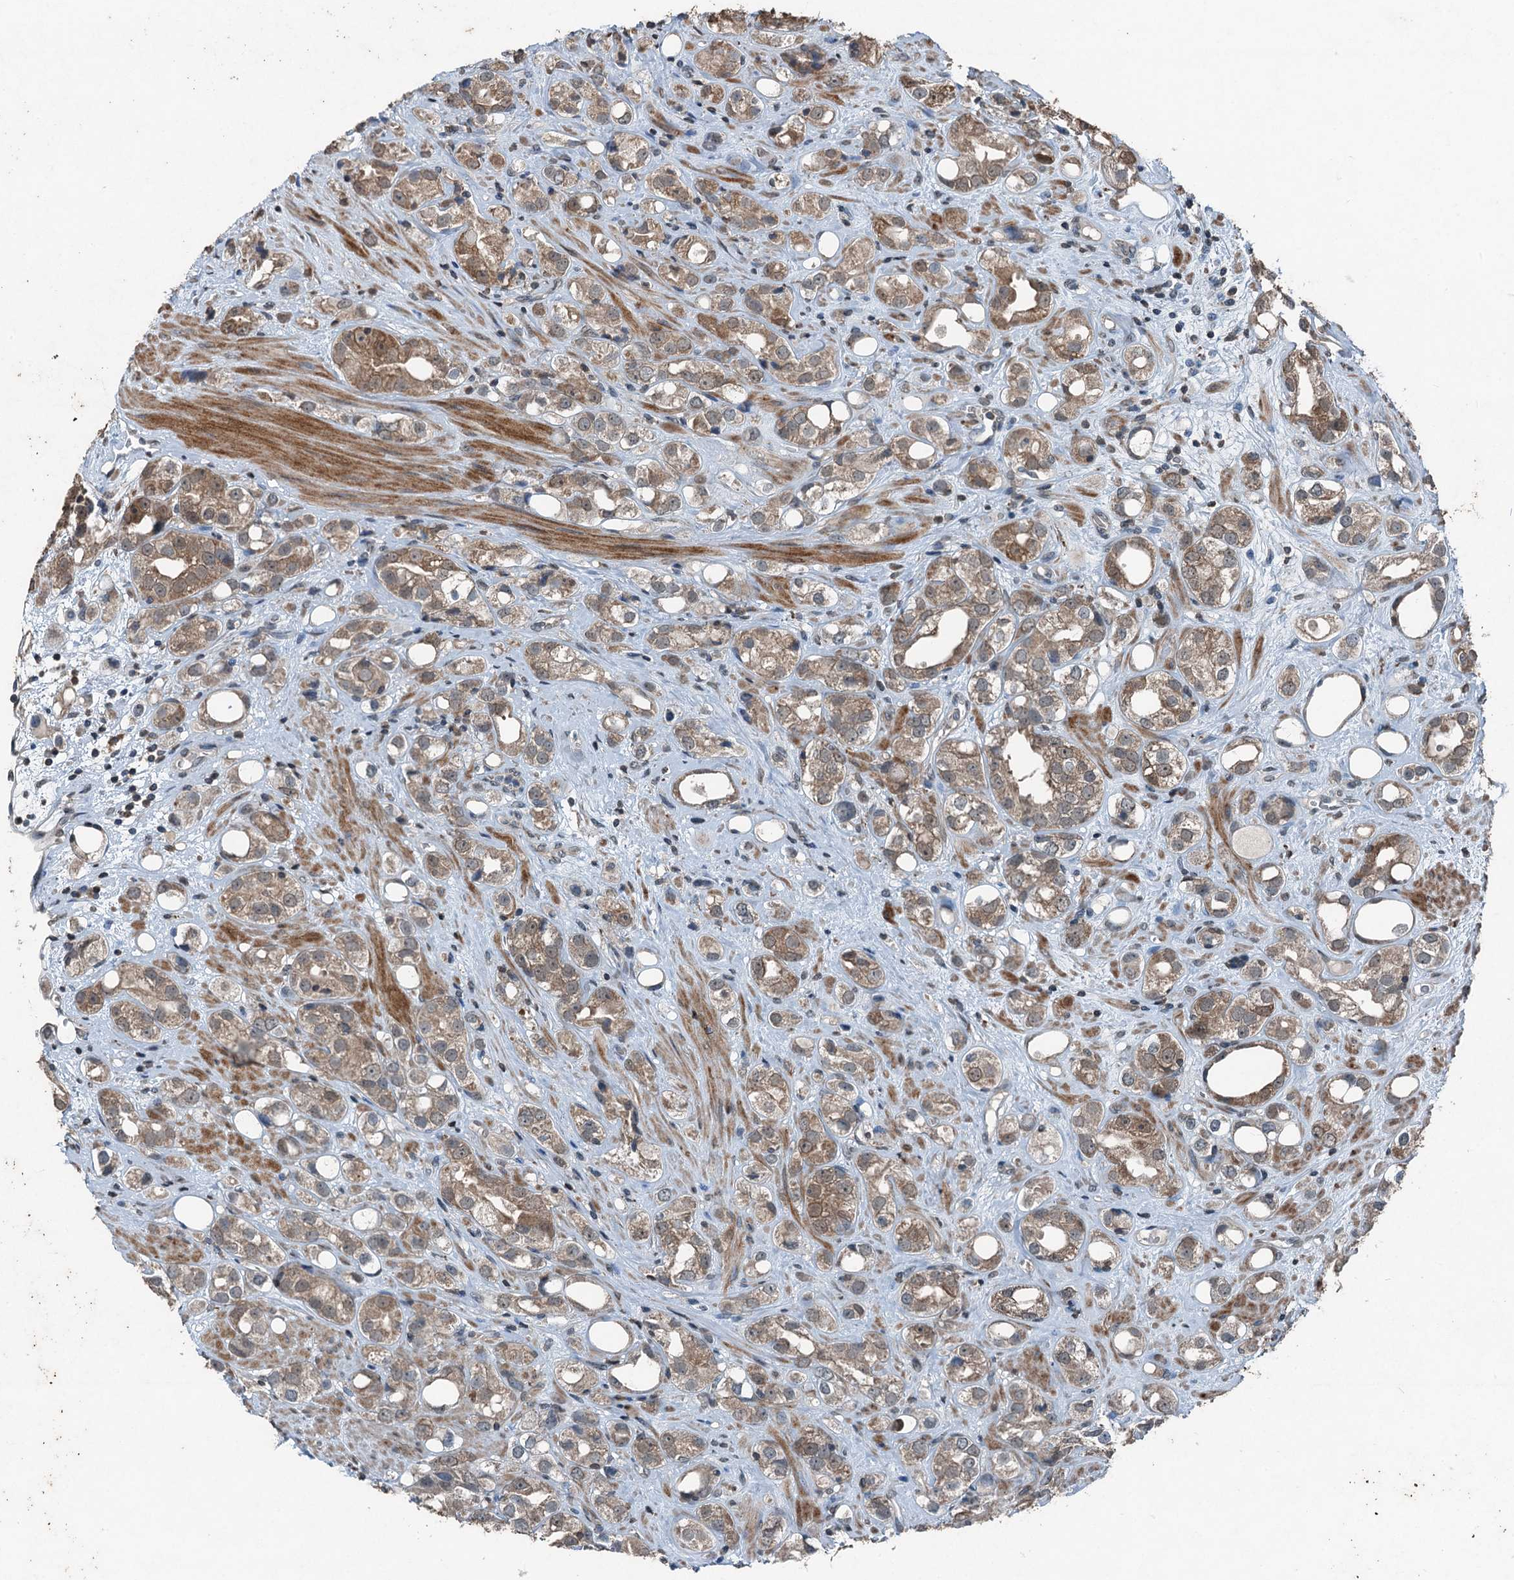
{"staining": {"intensity": "weak", "quantity": ">75%", "location": "cytoplasmic/membranous"}, "tissue": "prostate cancer", "cell_type": "Tumor cells", "image_type": "cancer", "snomed": [{"axis": "morphology", "description": "Adenocarcinoma, NOS"}, {"axis": "topography", "description": "Prostate"}], "caption": "Prostate adenocarcinoma tissue demonstrates weak cytoplasmic/membranous staining in approximately >75% of tumor cells, visualized by immunohistochemistry.", "gene": "TCTN1", "patient": {"sex": "male", "age": 79}}